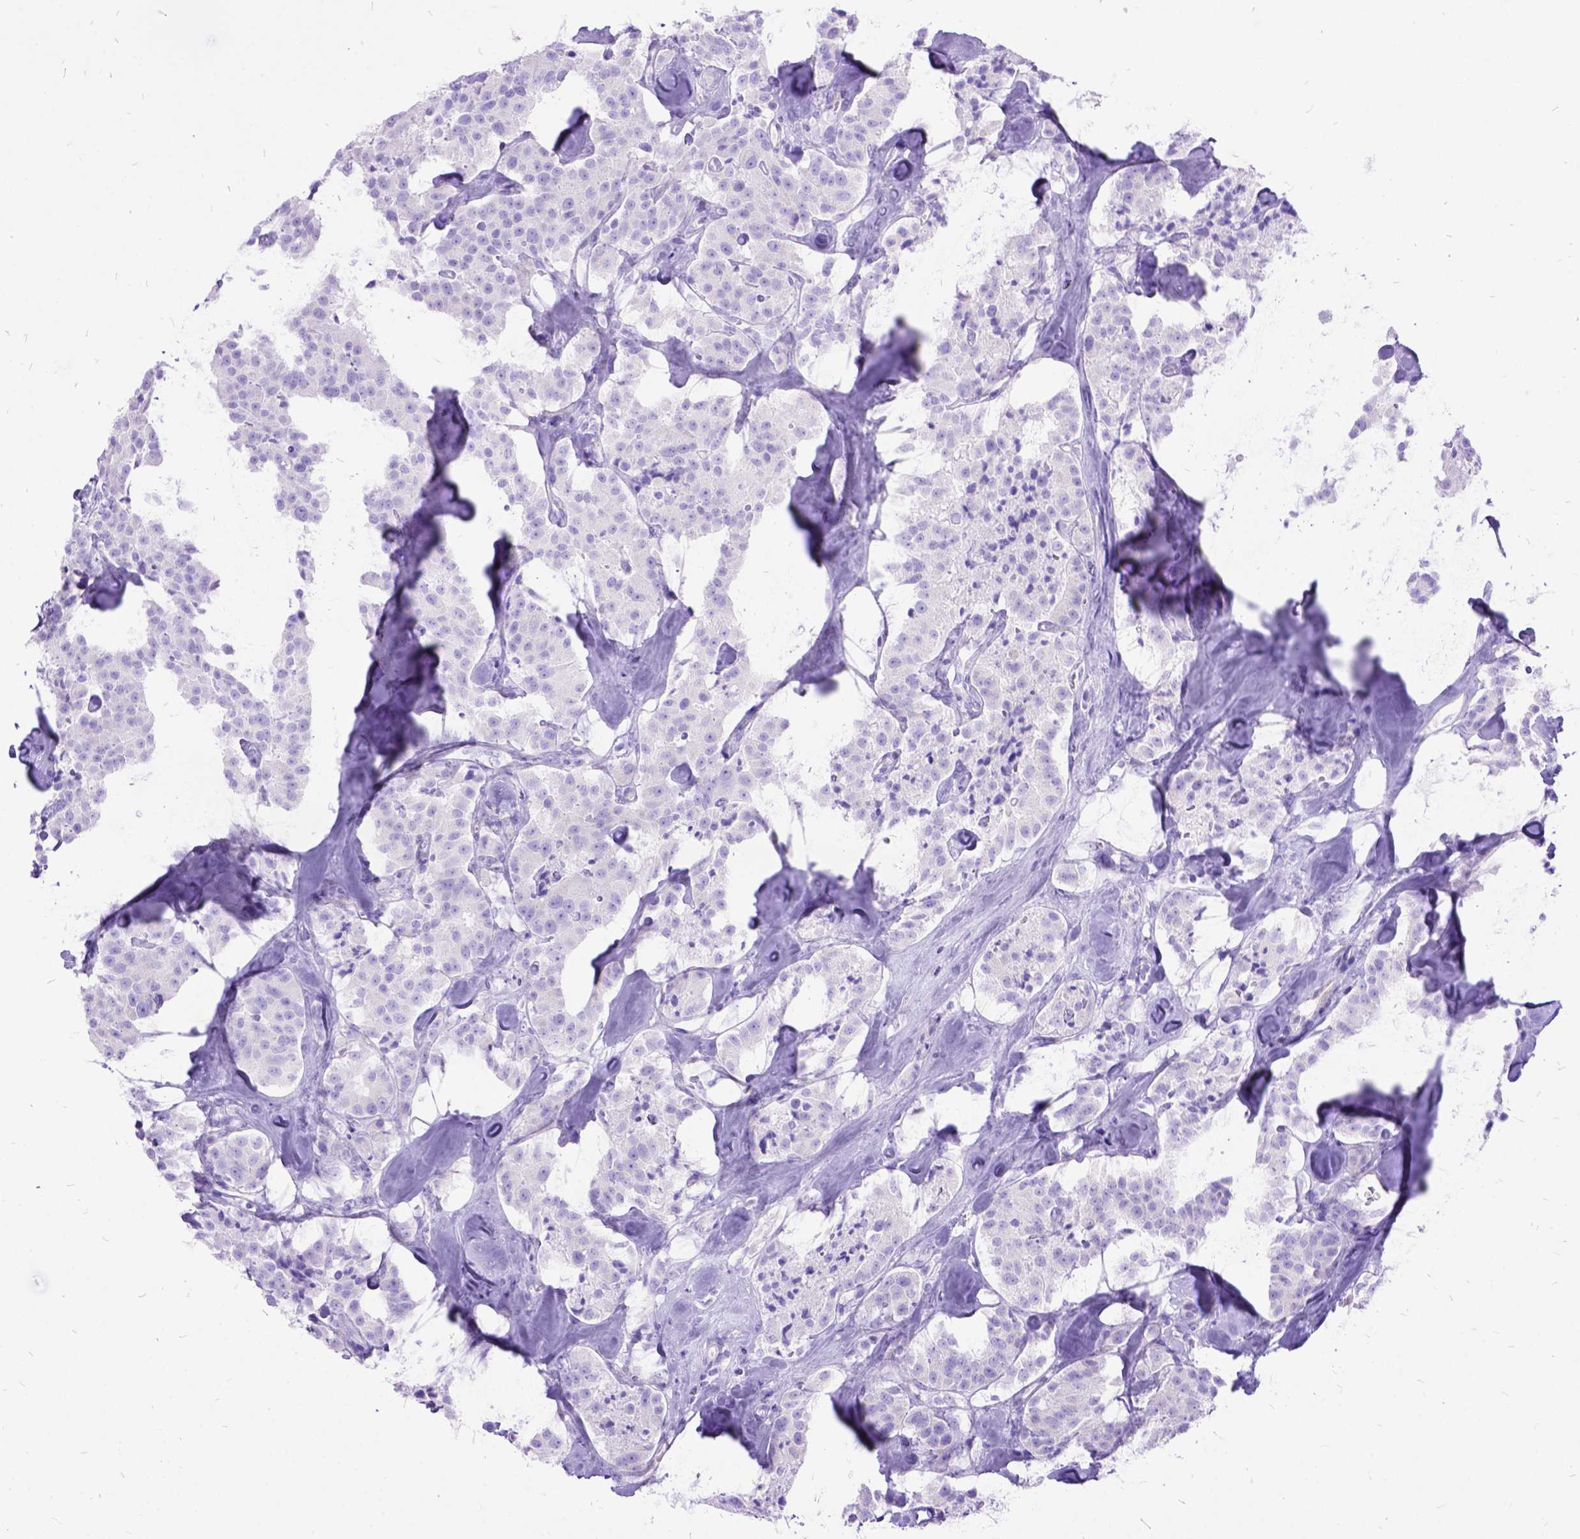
{"staining": {"intensity": "negative", "quantity": "none", "location": "none"}, "tissue": "carcinoid", "cell_type": "Tumor cells", "image_type": "cancer", "snomed": [{"axis": "morphology", "description": "Carcinoid, malignant, NOS"}, {"axis": "topography", "description": "Pancreas"}], "caption": "Immunohistochemistry (IHC) photomicrograph of neoplastic tissue: carcinoid (malignant) stained with DAB exhibits no significant protein staining in tumor cells.", "gene": "DNAH2", "patient": {"sex": "male", "age": 41}}